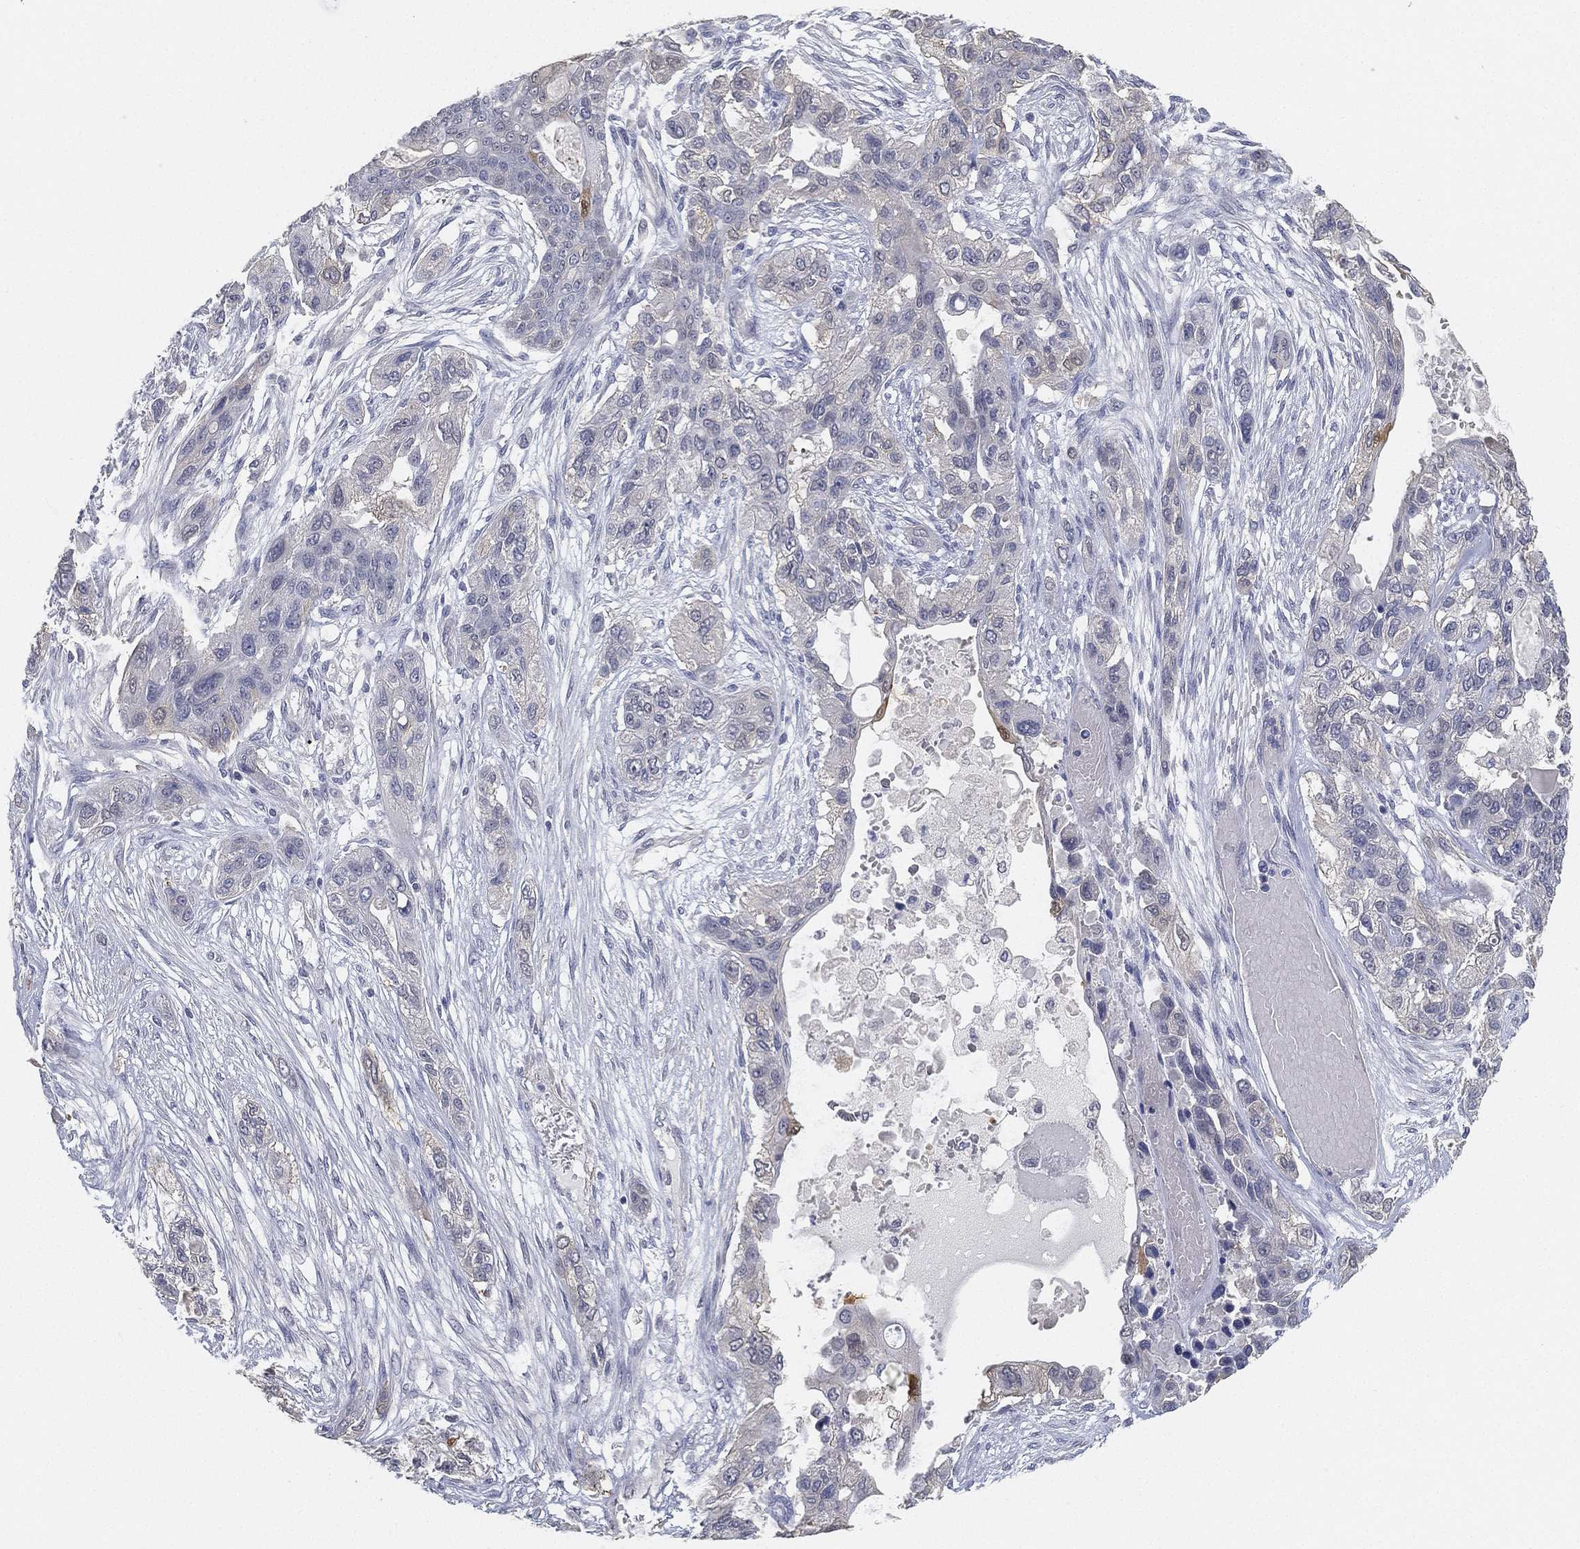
{"staining": {"intensity": "weak", "quantity": "<25%", "location": "cytoplasmic/membranous"}, "tissue": "lung cancer", "cell_type": "Tumor cells", "image_type": "cancer", "snomed": [{"axis": "morphology", "description": "Squamous cell carcinoma, NOS"}, {"axis": "topography", "description": "Lung"}], "caption": "Human lung cancer (squamous cell carcinoma) stained for a protein using immunohistochemistry reveals no staining in tumor cells.", "gene": "GPR61", "patient": {"sex": "female", "age": 70}}